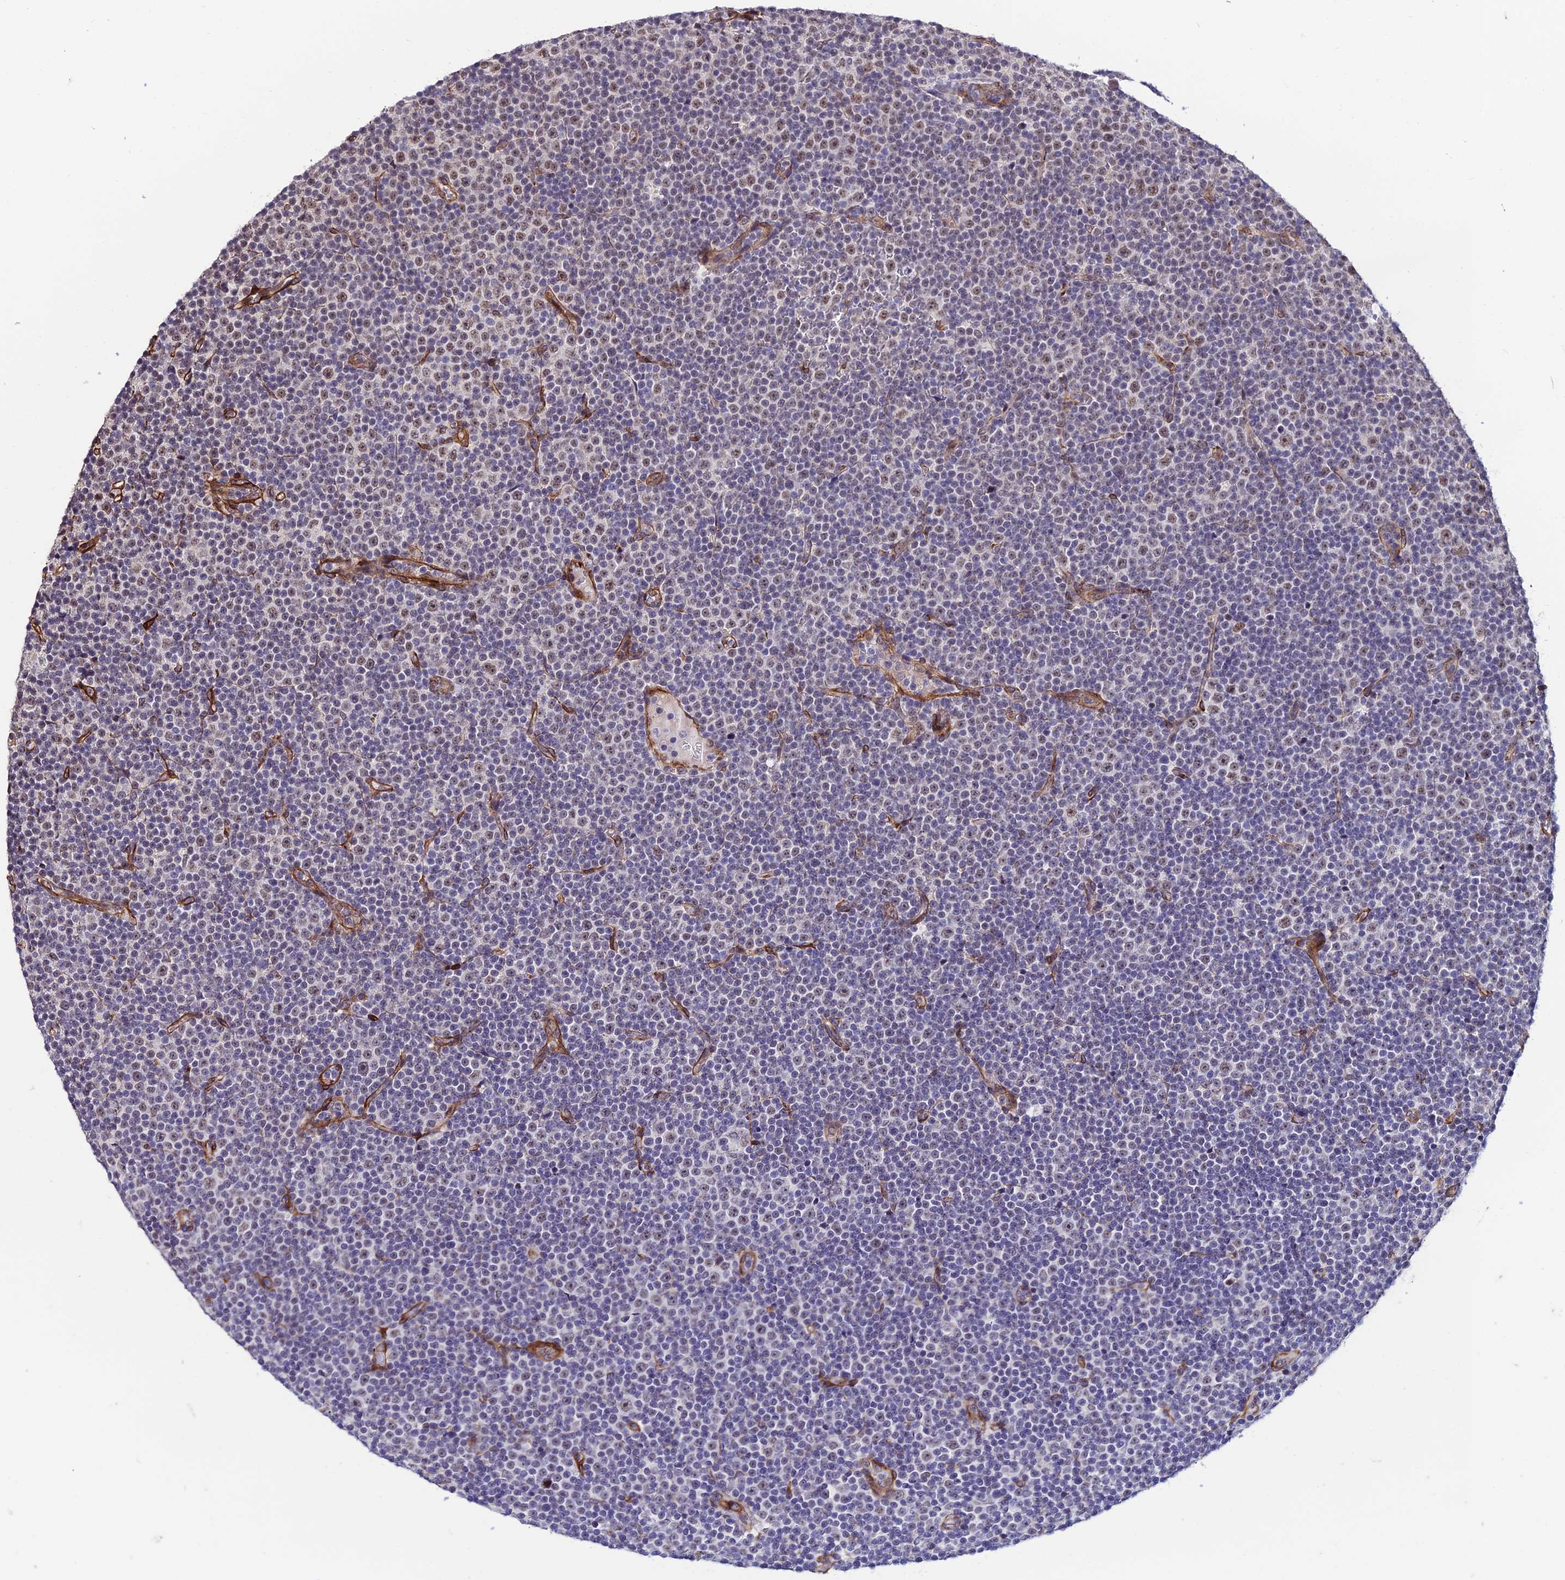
{"staining": {"intensity": "moderate", "quantity": "<25%", "location": "nuclear"}, "tissue": "lymphoma", "cell_type": "Tumor cells", "image_type": "cancer", "snomed": [{"axis": "morphology", "description": "Malignant lymphoma, non-Hodgkin's type, Low grade"}, {"axis": "topography", "description": "Lymph node"}], "caption": "Lymphoma tissue demonstrates moderate nuclear staining in about <25% of tumor cells, visualized by immunohistochemistry.", "gene": "SYT15", "patient": {"sex": "female", "age": 67}}